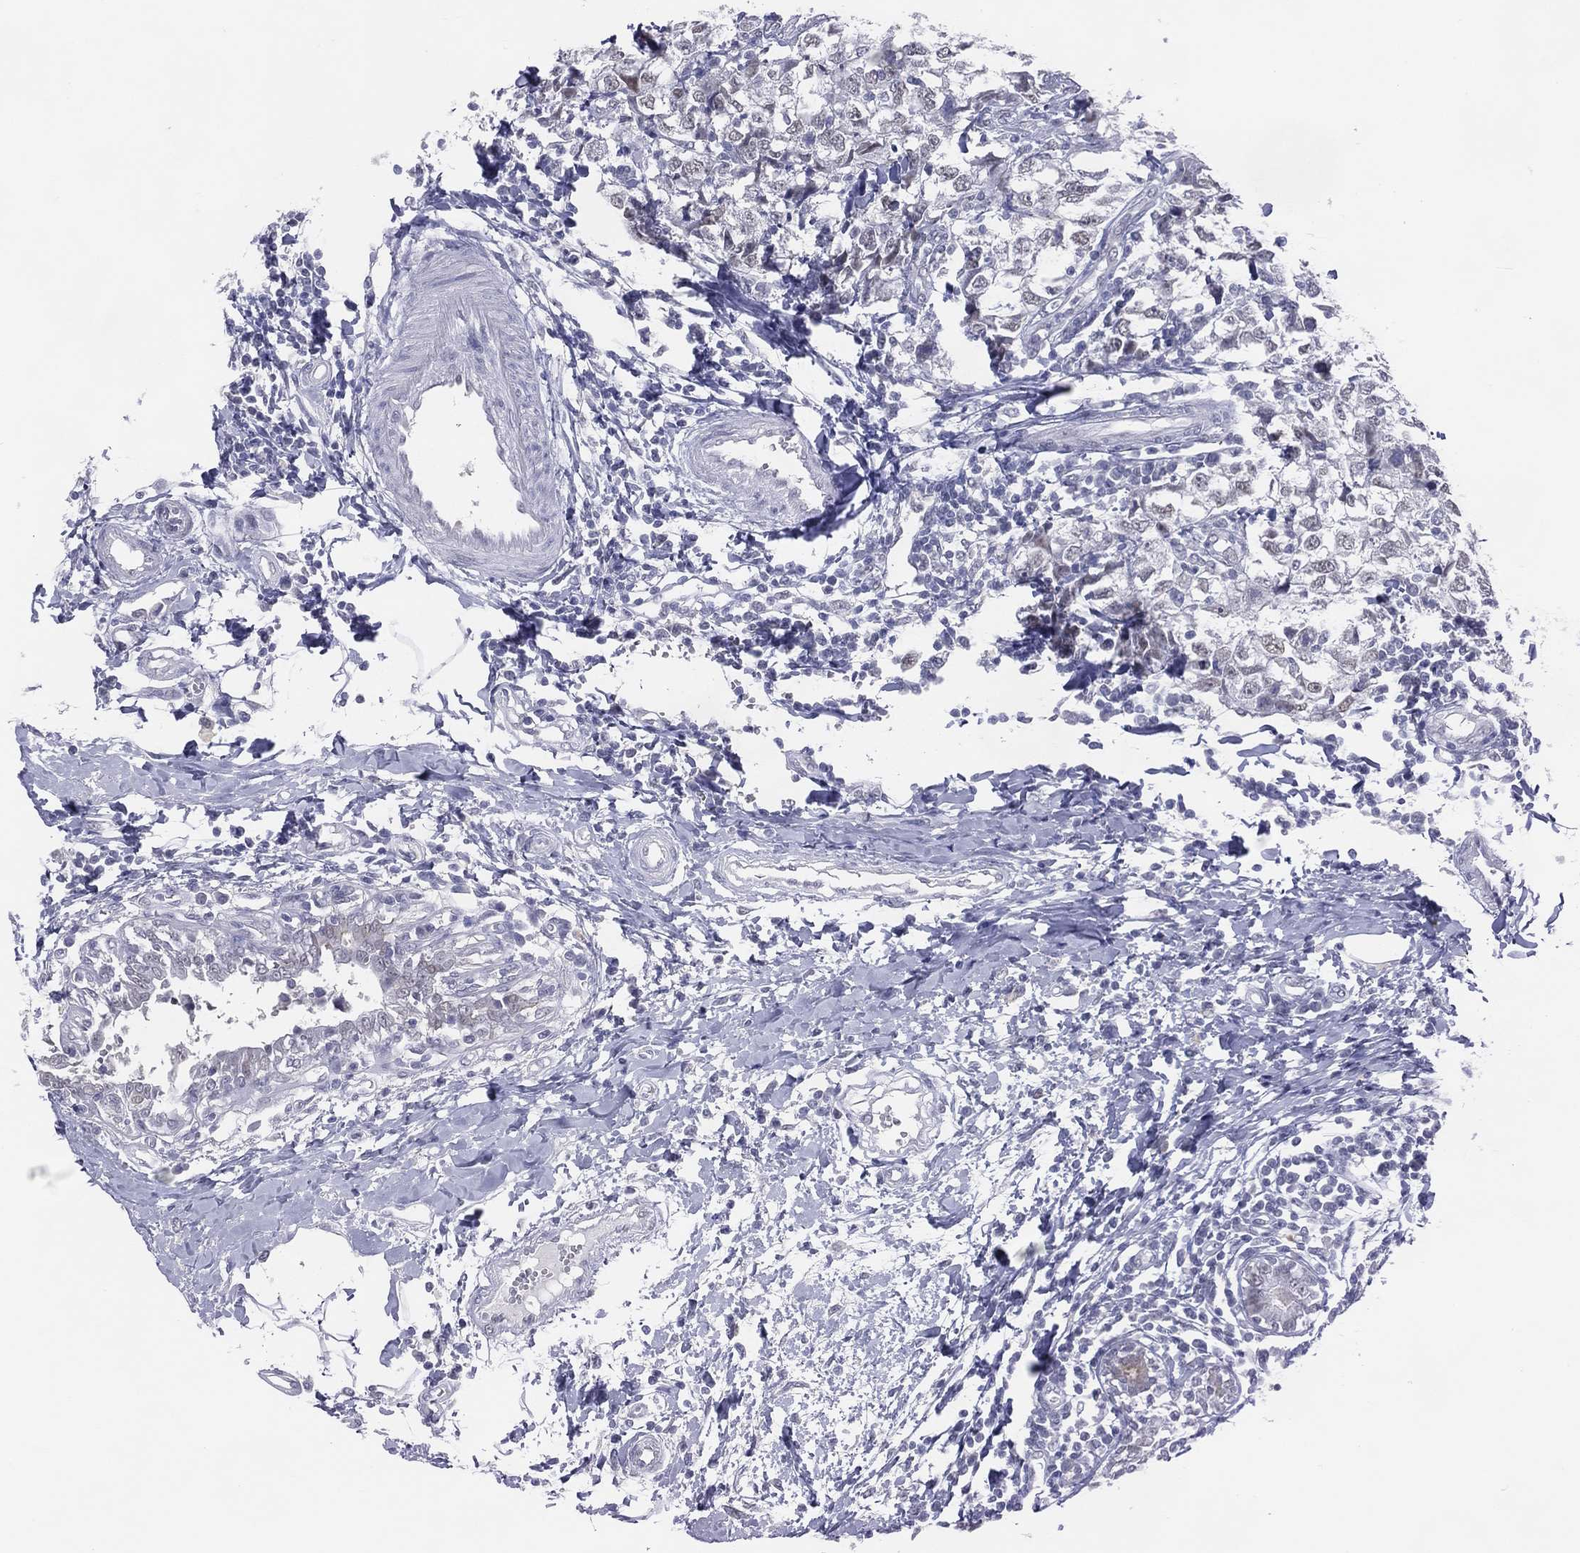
{"staining": {"intensity": "negative", "quantity": "none", "location": "none"}, "tissue": "breast cancer", "cell_type": "Tumor cells", "image_type": "cancer", "snomed": [{"axis": "morphology", "description": "Duct carcinoma"}, {"axis": "topography", "description": "Breast"}], "caption": "This photomicrograph is of intraductal carcinoma (breast) stained with immunohistochemistry to label a protein in brown with the nuclei are counter-stained blue. There is no positivity in tumor cells.", "gene": "CFAP58", "patient": {"sex": "female", "age": 30}}